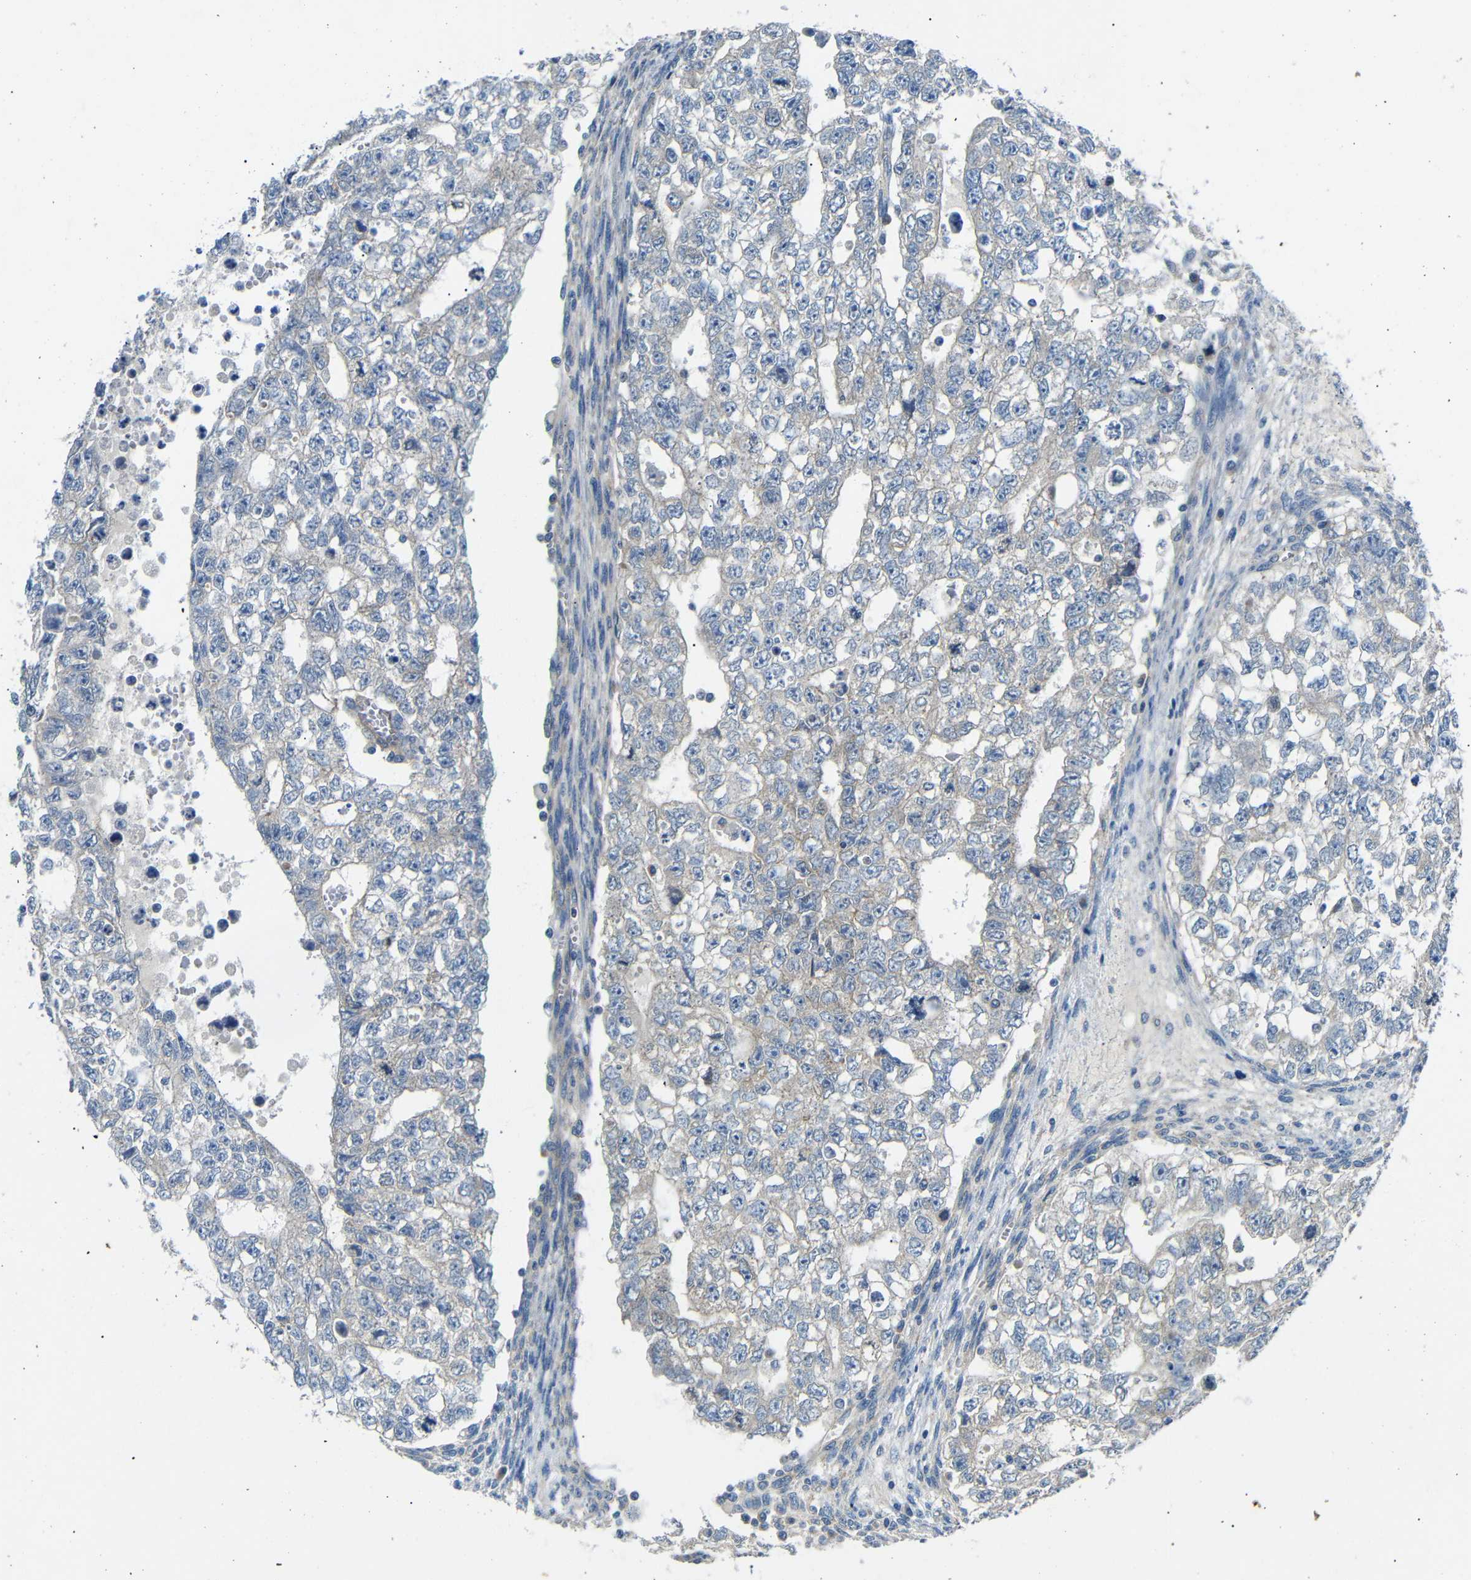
{"staining": {"intensity": "weak", "quantity": "<25%", "location": "cytoplasmic/membranous"}, "tissue": "testis cancer", "cell_type": "Tumor cells", "image_type": "cancer", "snomed": [{"axis": "morphology", "description": "Seminoma, NOS"}, {"axis": "morphology", "description": "Carcinoma, Embryonal, NOS"}, {"axis": "topography", "description": "Testis"}], "caption": "An image of human testis seminoma is negative for staining in tumor cells.", "gene": "DCP1A", "patient": {"sex": "male", "age": 38}}